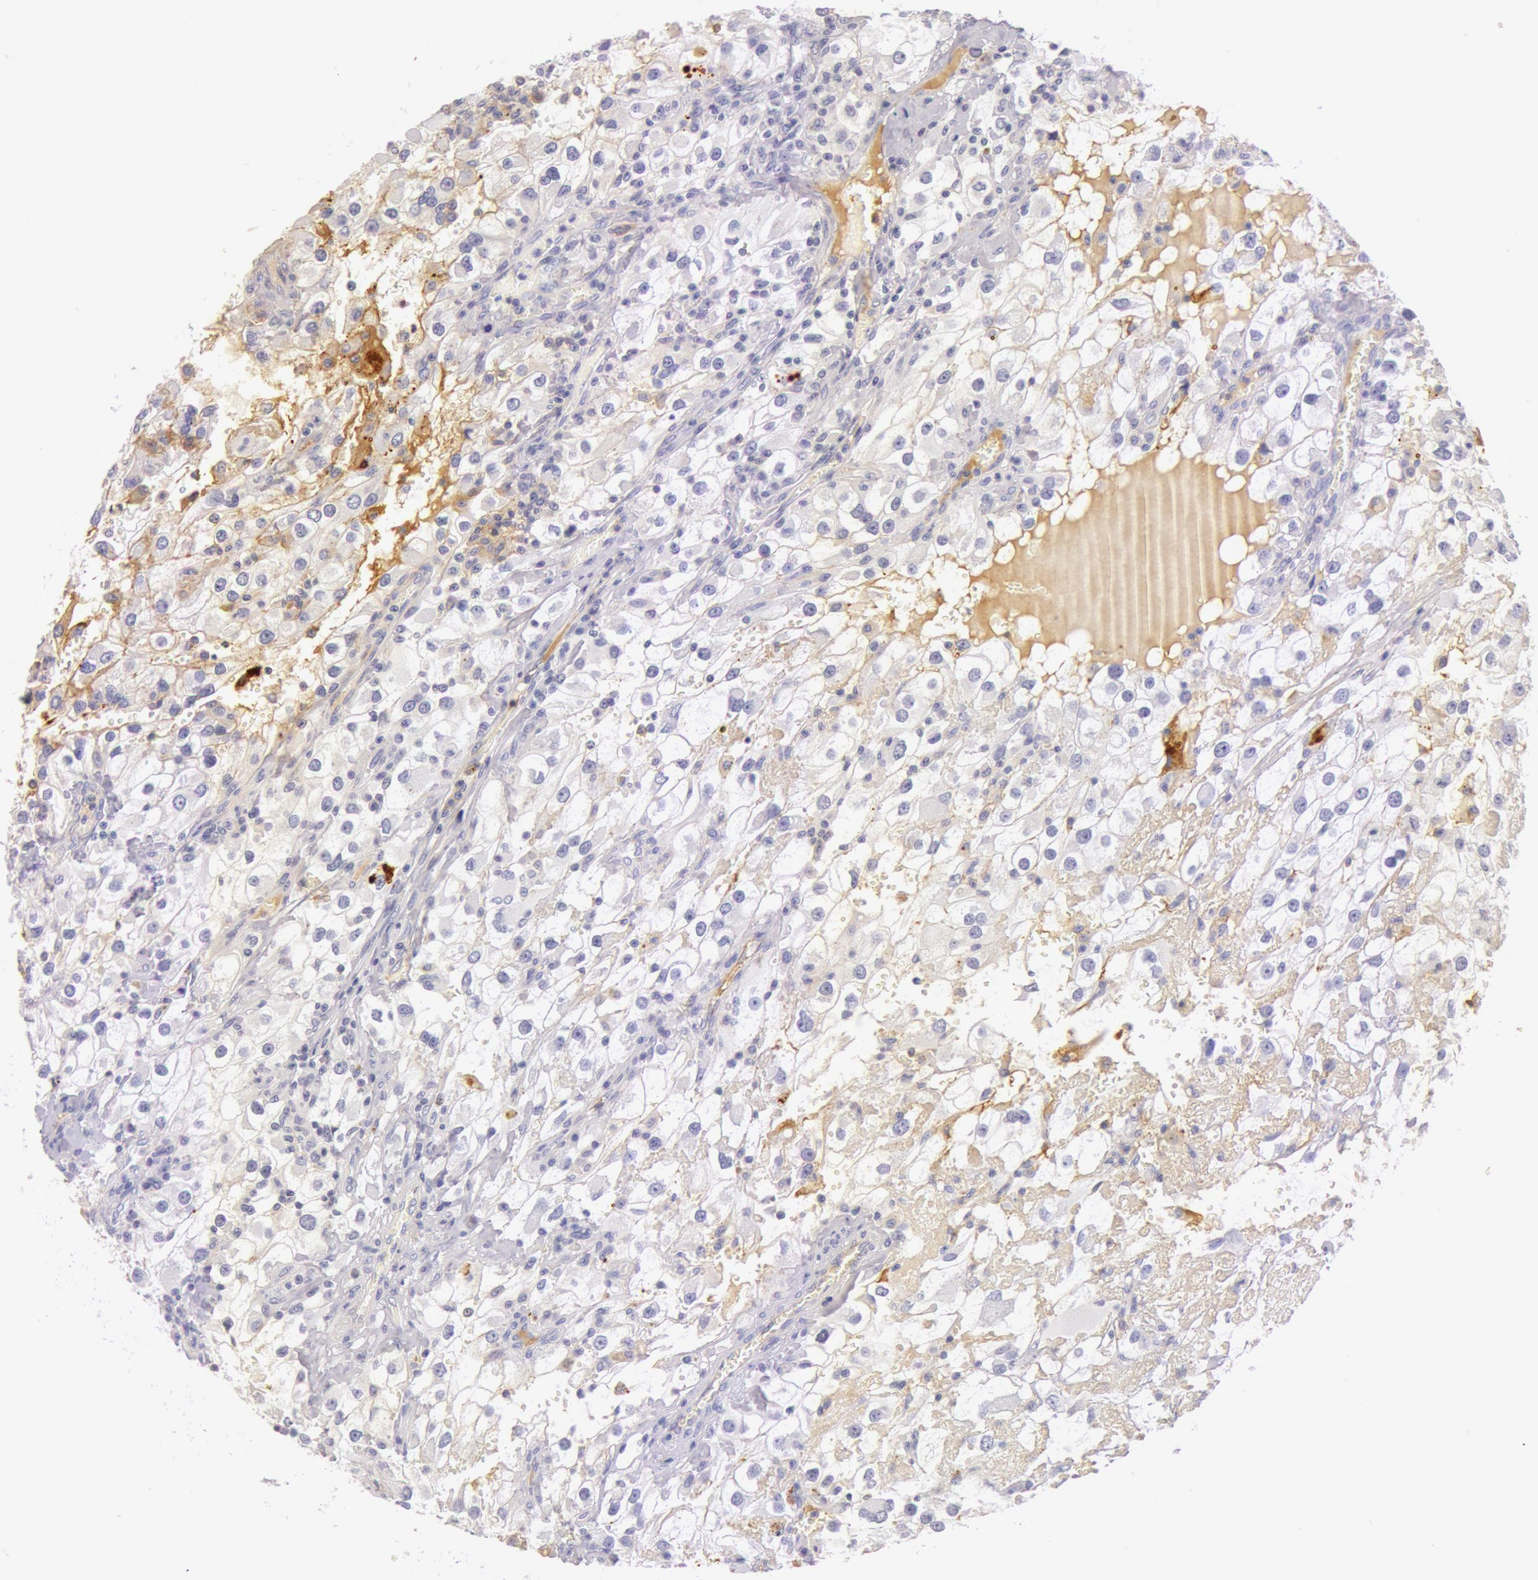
{"staining": {"intensity": "negative", "quantity": "none", "location": "none"}, "tissue": "renal cancer", "cell_type": "Tumor cells", "image_type": "cancer", "snomed": [{"axis": "morphology", "description": "Adenocarcinoma, NOS"}, {"axis": "topography", "description": "Kidney"}], "caption": "This is an IHC image of human adenocarcinoma (renal). There is no expression in tumor cells.", "gene": "C4BPA", "patient": {"sex": "female", "age": 52}}